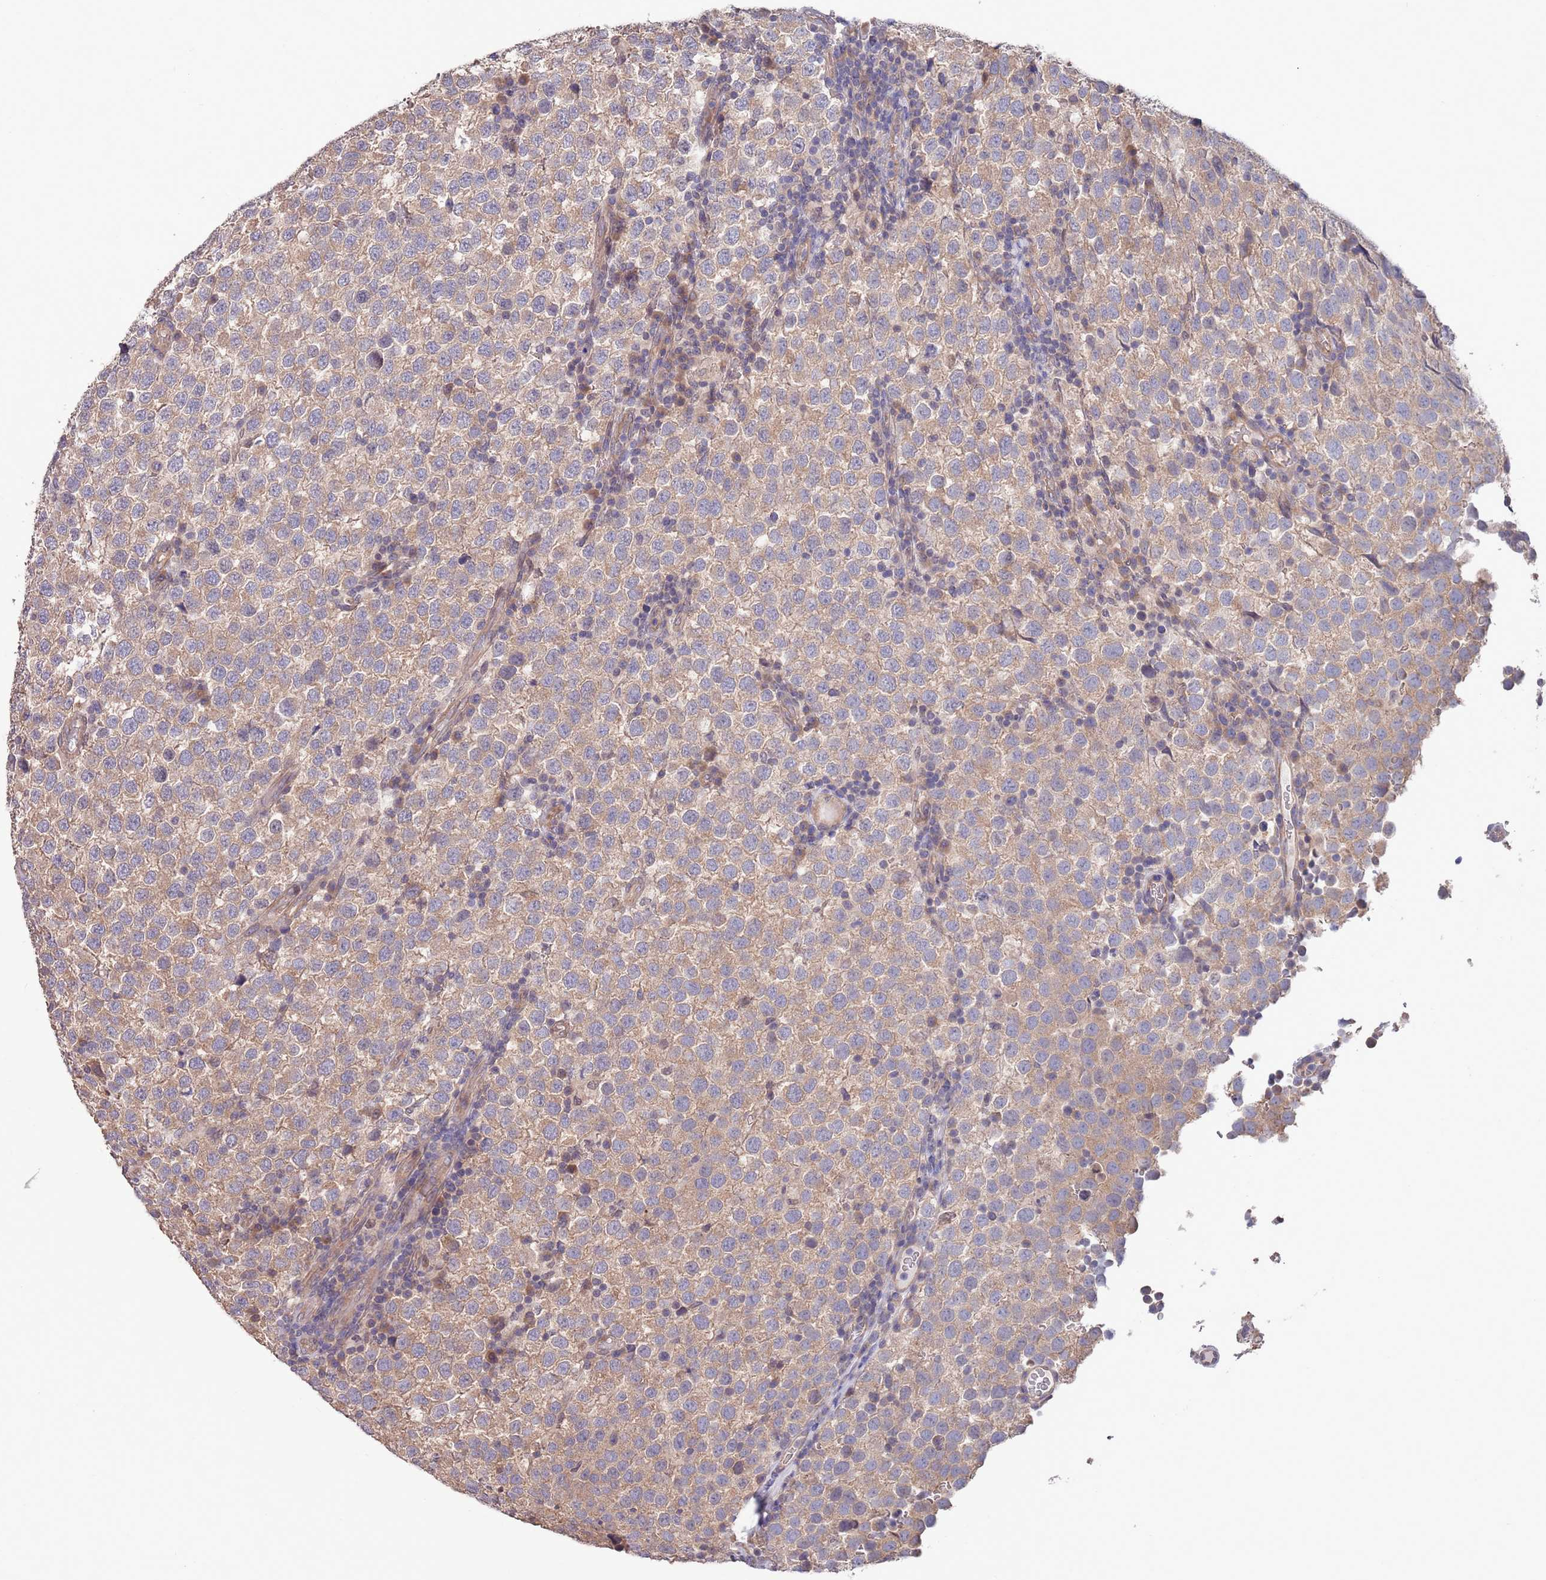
{"staining": {"intensity": "moderate", "quantity": ">75%", "location": "cytoplasmic/membranous"}, "tissue": "testis cancer", "cell_type": "Tumor cells", "image_type": "cancer", "snomed": [{"axis": "morphology", "description": "Seminoma, NOS"}, {"axis": "topography", "description": "Testis"}], "caption": "Protein analysis of seminoma (testis) tissue reveals moderate cytoplasmic/membranous staining in approximately >75% of tumor cells.", "gene": "MARVELD2", "patient": {"sex": "male", "age": 34}}